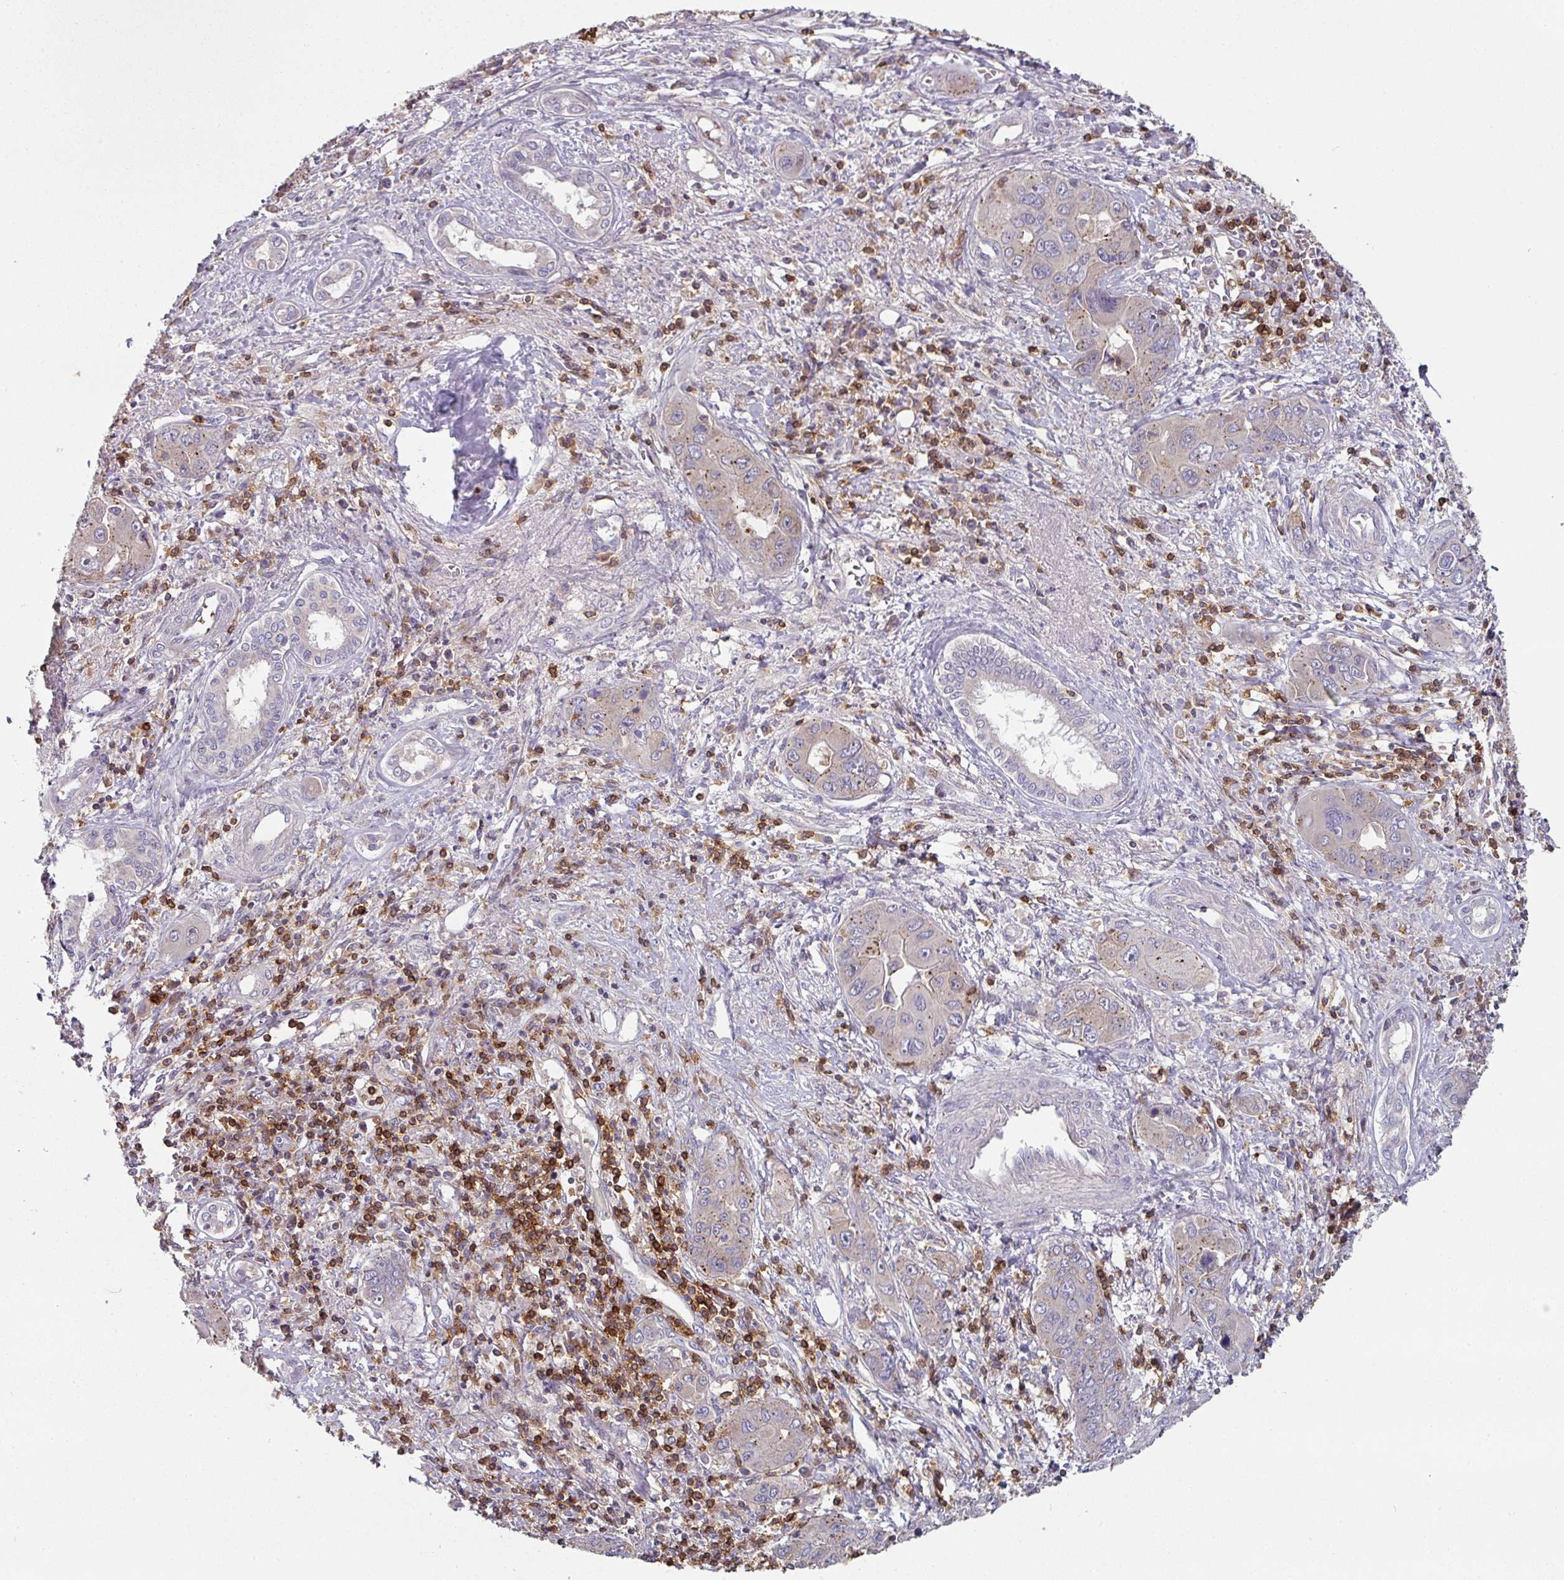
{"staining": {"intensity": "weak", "quantity": "<25%", "location": "cytoplasmic/membranous"}, "tissue": "liver cancer", "cell_type": "Tumor cells", "image_type": "cancer", "snomed": [{"axis": "morphology", "description": "Cholangiocarcinoma"}, {"axis": "topography", "description": "Liver"}], "caption": "An image of liver cholangiocarcinoma stained for a protein shows no brown staining in tumor cells.", "gene": "CD3G", "patient": {"sex": "male", "age": 67}}